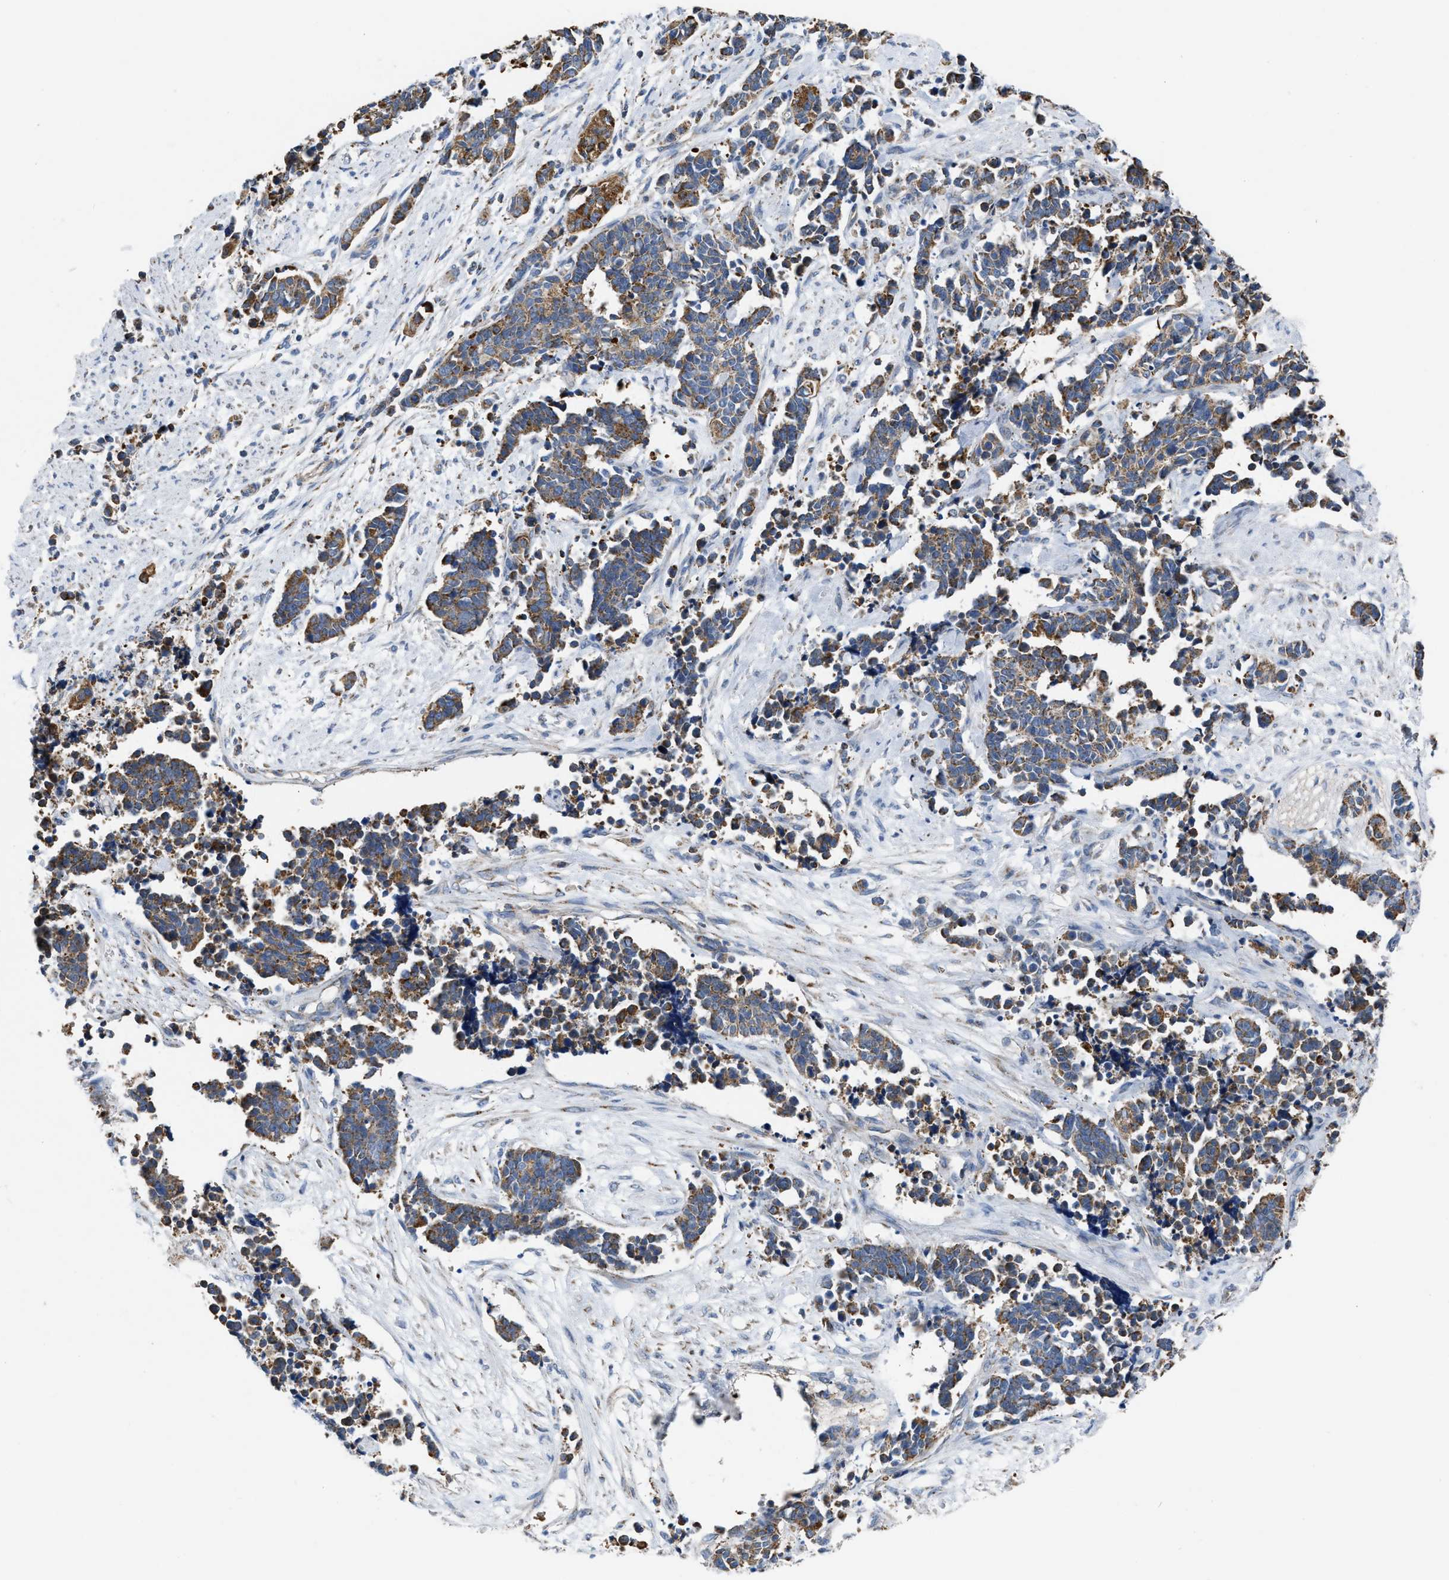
{"staining": {"intensity": "moderate", "quantity": ">75%", "location": "cytoplasmic/membranous"}, "tissue": "cervical cancer", "cell_type": "Tumor cells", "image_type": "cancer", "snomed": [{"axis": "morphology", "description": "Squamous cell carcinoma, NOS"}, {"axis": "topography", "description": "Cervix"}], "caption": "Squamous cell carcinoma (cervical) was stained to show a protein in brown. There is medium levels of moderate cytoplasmic/membranous staining in about >75% of tumor cells.", "gene": "BCL10", "patient": {"sex": "female", "age": 35}}